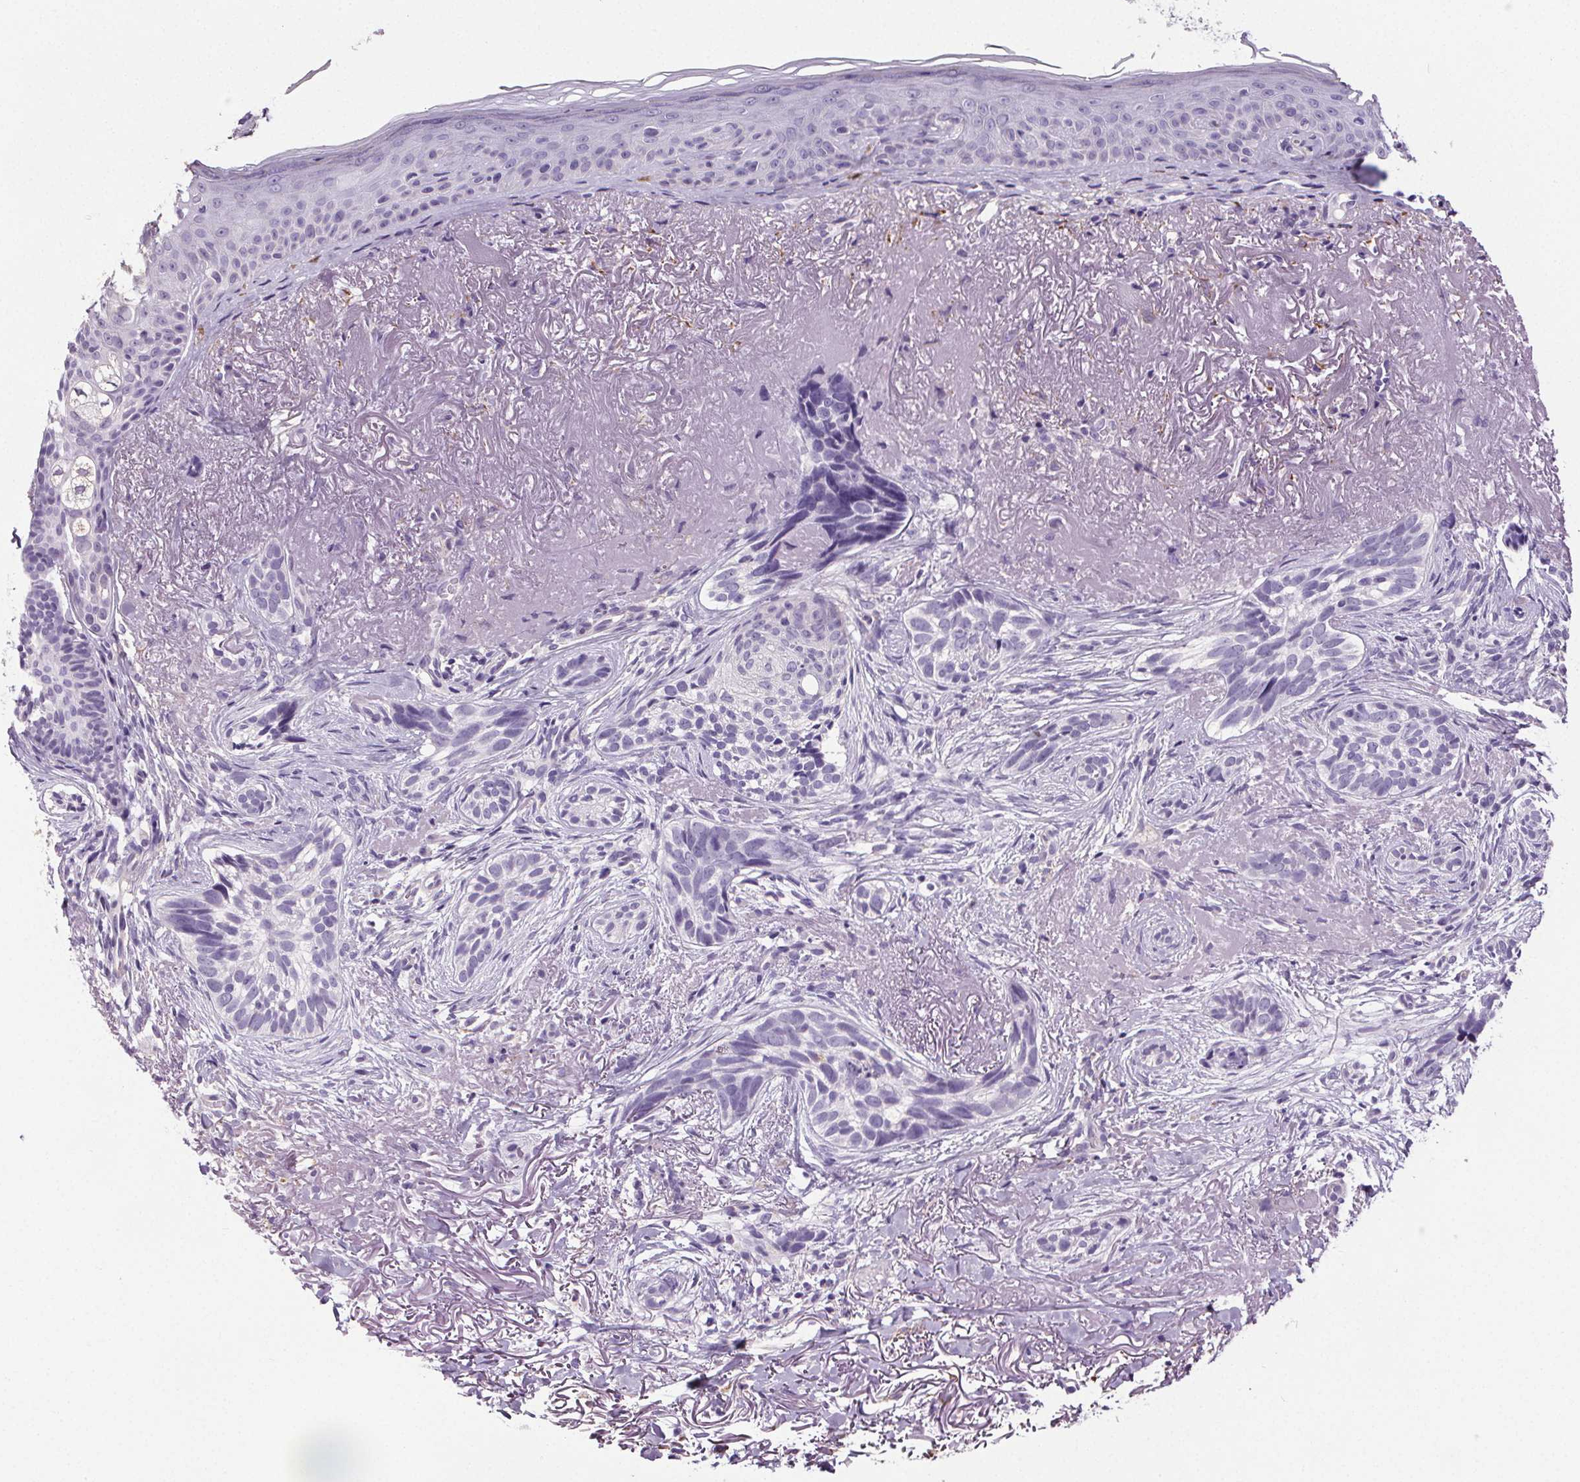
{"staining": {"intensity": "negative", "quantity": "none", "location": "none"}, "tissue": "skin cancer", "cell_type": "Tumor cells", "image_type": "cancer", "snomed": [{"axis": "morphology", "description": "Basal cell carcinoma"}, {"axis": "morphology", "description": "BCC, high aggressive"}, {"axis": "topography", "description": "Skin"}], "caption": "An IHC photomicrograph of skin basal cell carcinoma is shown. There is no staining in tumor cells of skin basal cell carcinoma.", "gene": "GPIHBP1", "patient": {"sex": "female", "age": 86}}